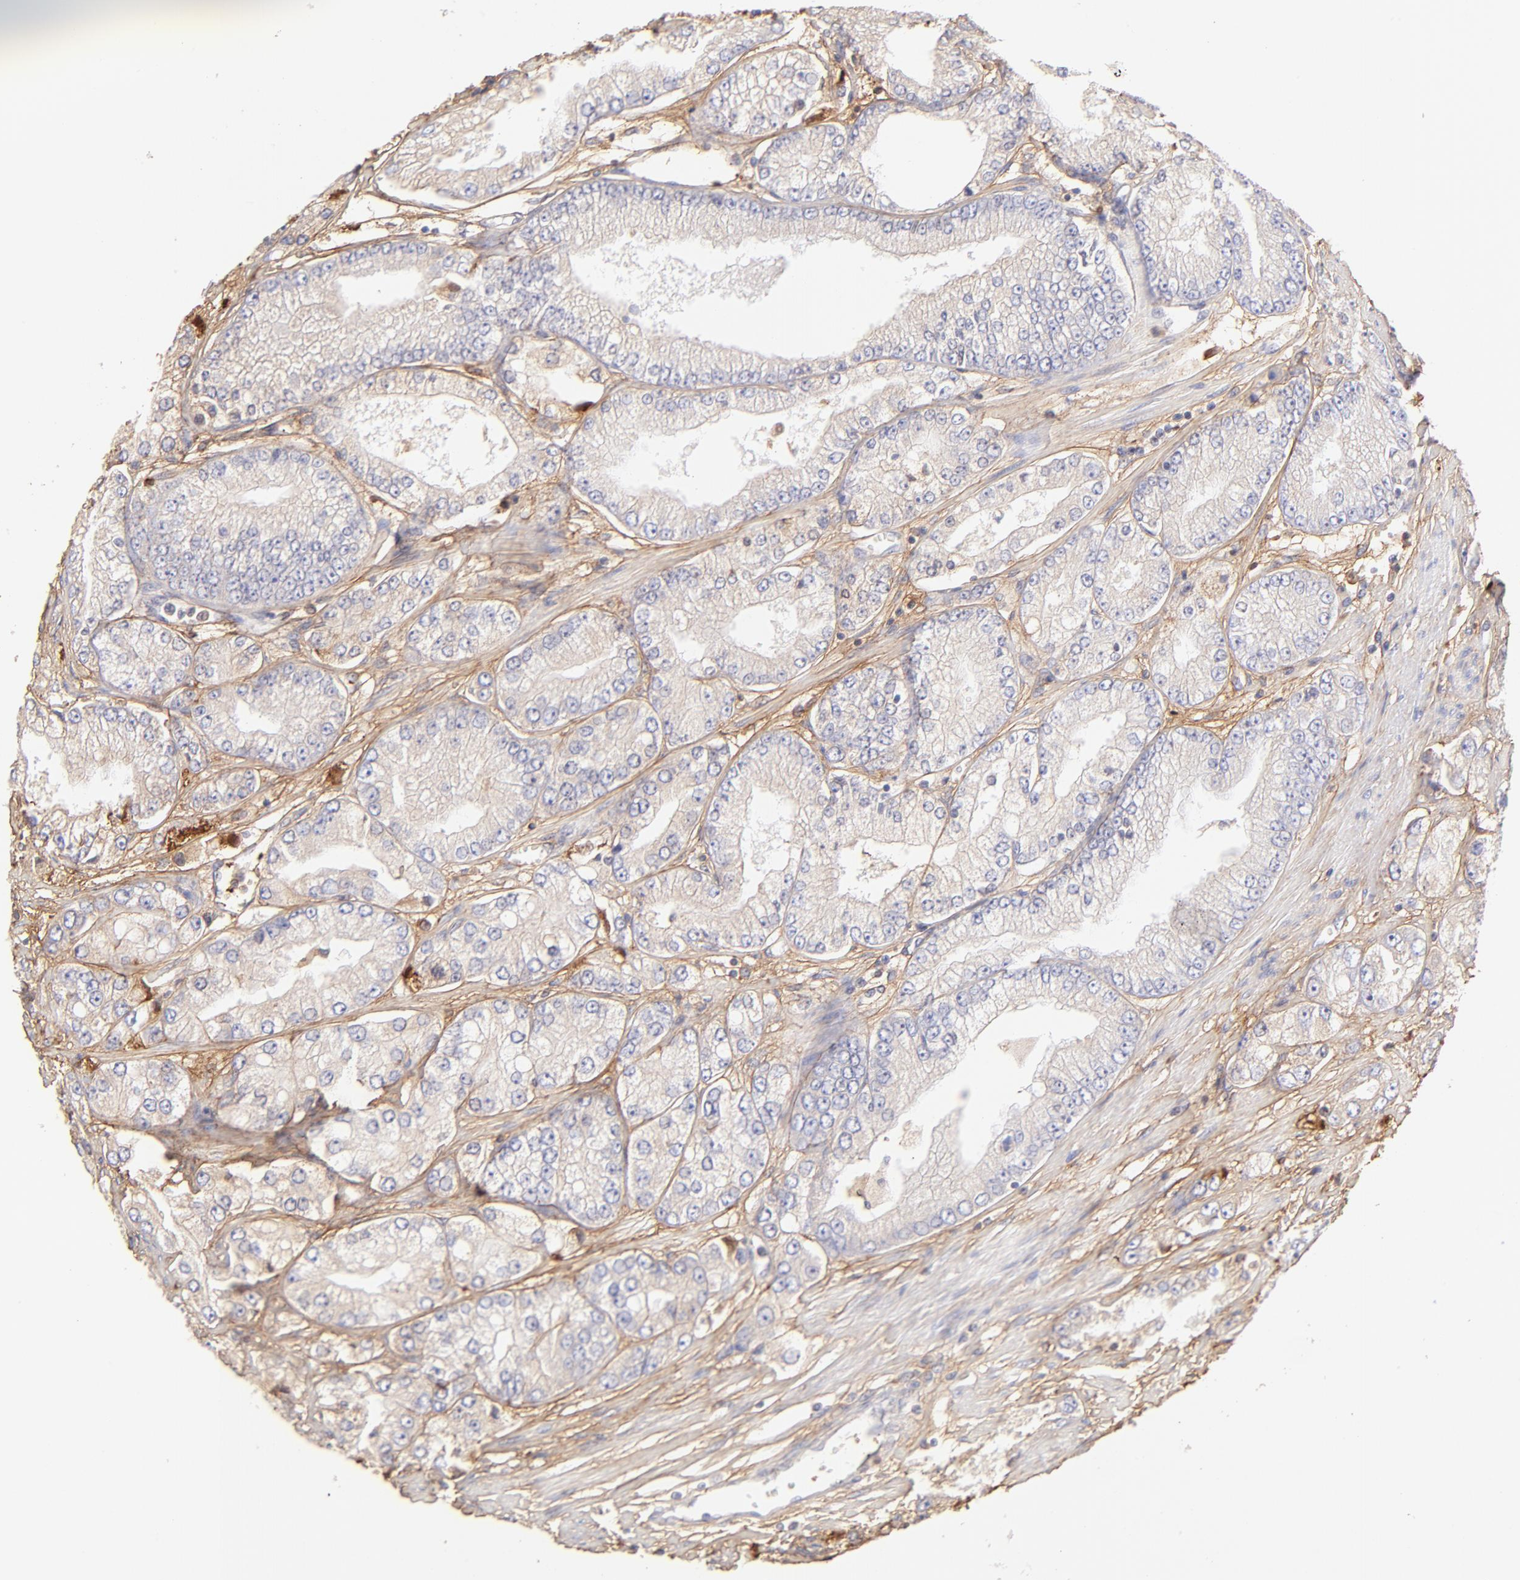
{"staining": {"intensity": "weak", "quantity": ">75%", "location": "cytoplasmic/membranous"}, "tissue": "prostate cancer", "cell_type": "Tumor cells", "image_type": "cancer", "snomed": [{"axis": "morphology", "description": "Adenocarcinoma, Medium grade"}, {"axis": "topography", "description": "Prostate"}], "caption": "A high-resolution micrograph shows IHC staining of medium-grade adenocarcinoma (prostate), which displays weak cytoplasmic/membranous expression in approximately >75% of tumor cells.", "gene": "BGN", "patient": {"sex": "male", "age": 72}}